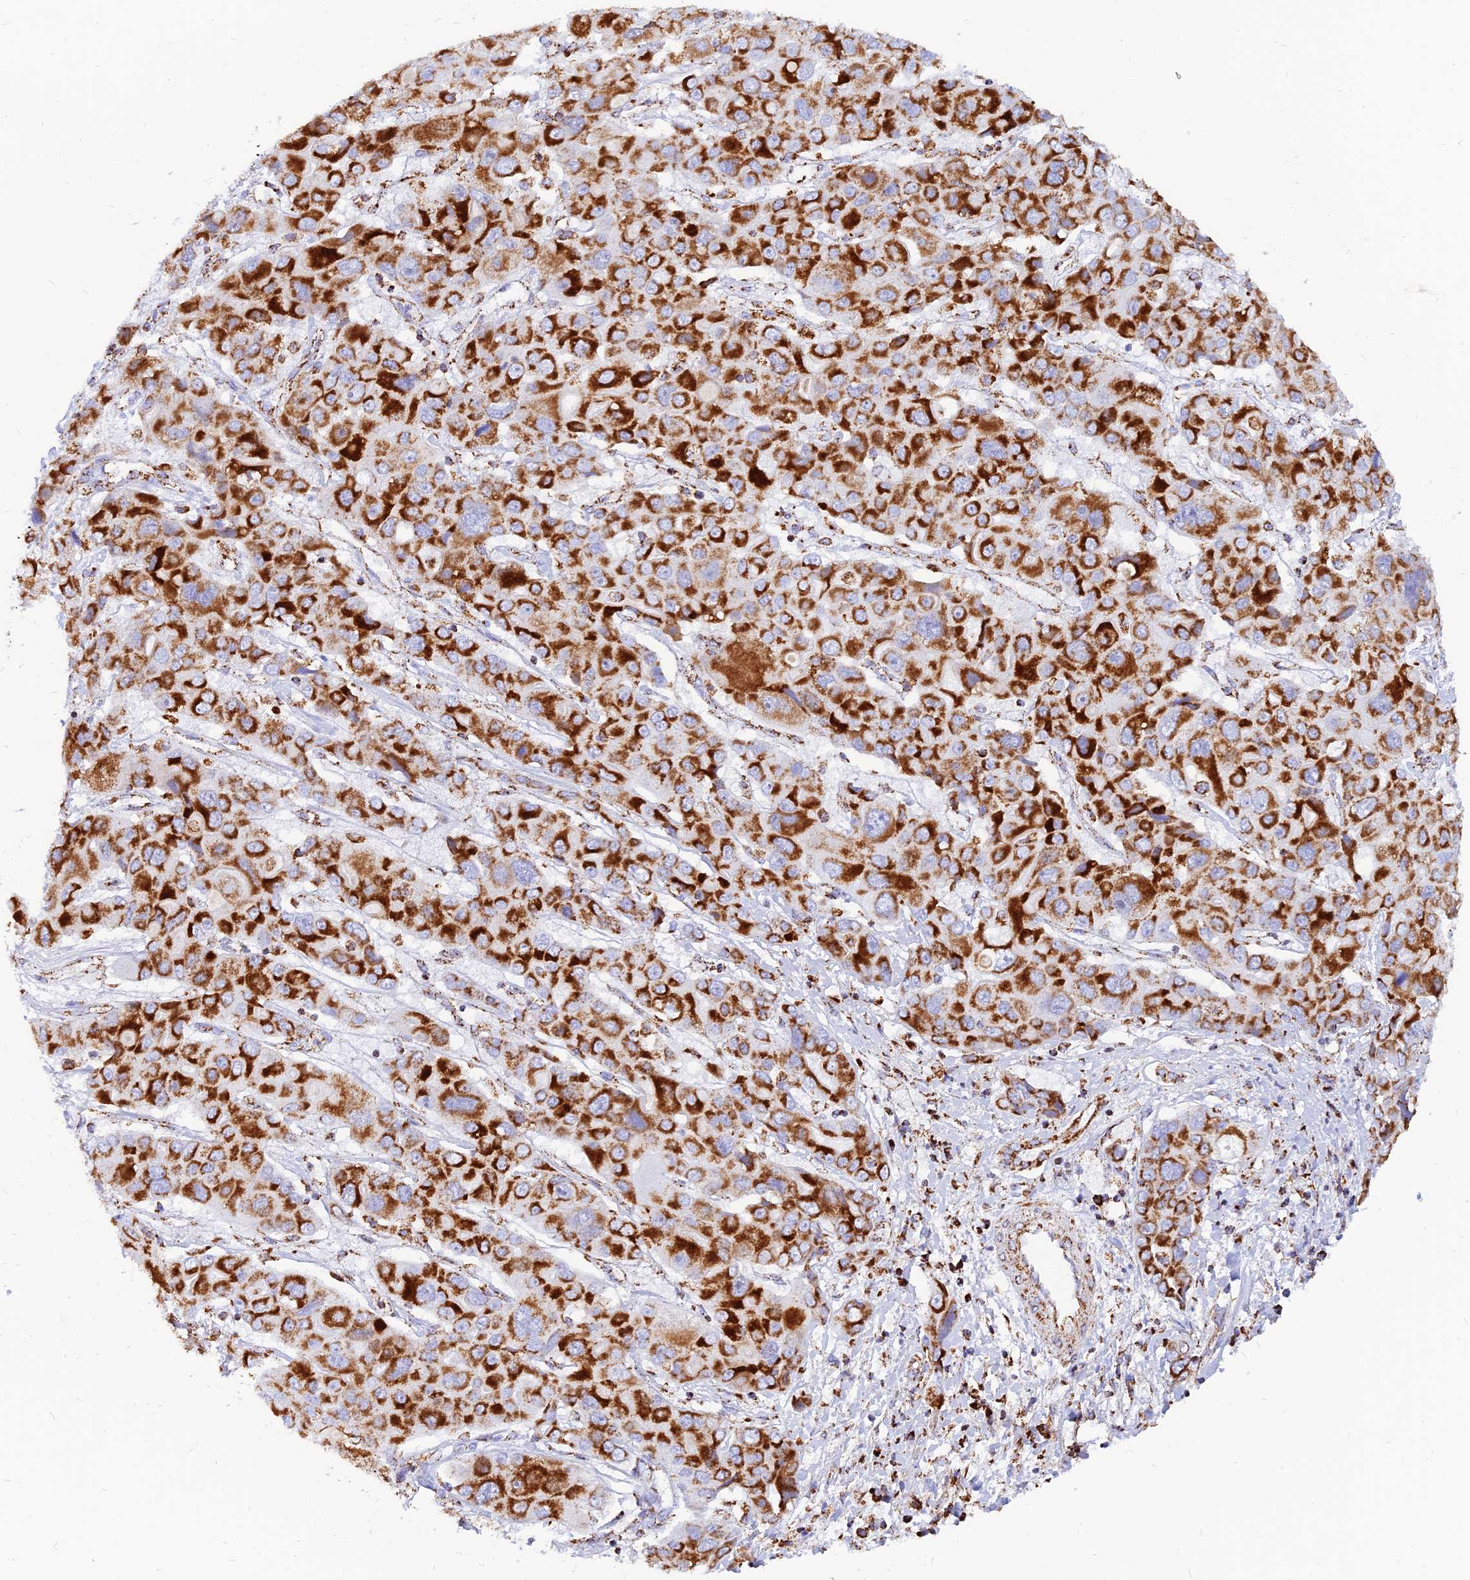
{"staining": {"intensity": "strong", "quantity": ">75%", "location": "cytoplasmic/membranous"}, "tissue": "liver cancer", "cell_type": "Tumor cells", "image_type": "cancer", "snomed": [{"axis": "morphology", "description": "Cholangiocarcinoma"}, {"axis": "topography", "description": "Liver"}], "caption": "Brown immunohistochemical staining in liver cancer displays strong cytoplasmic/membranous staining in about >75% of tumor cells.", "gene": "NDUFB6", "patient": {"sex": "male", "age": 67}}